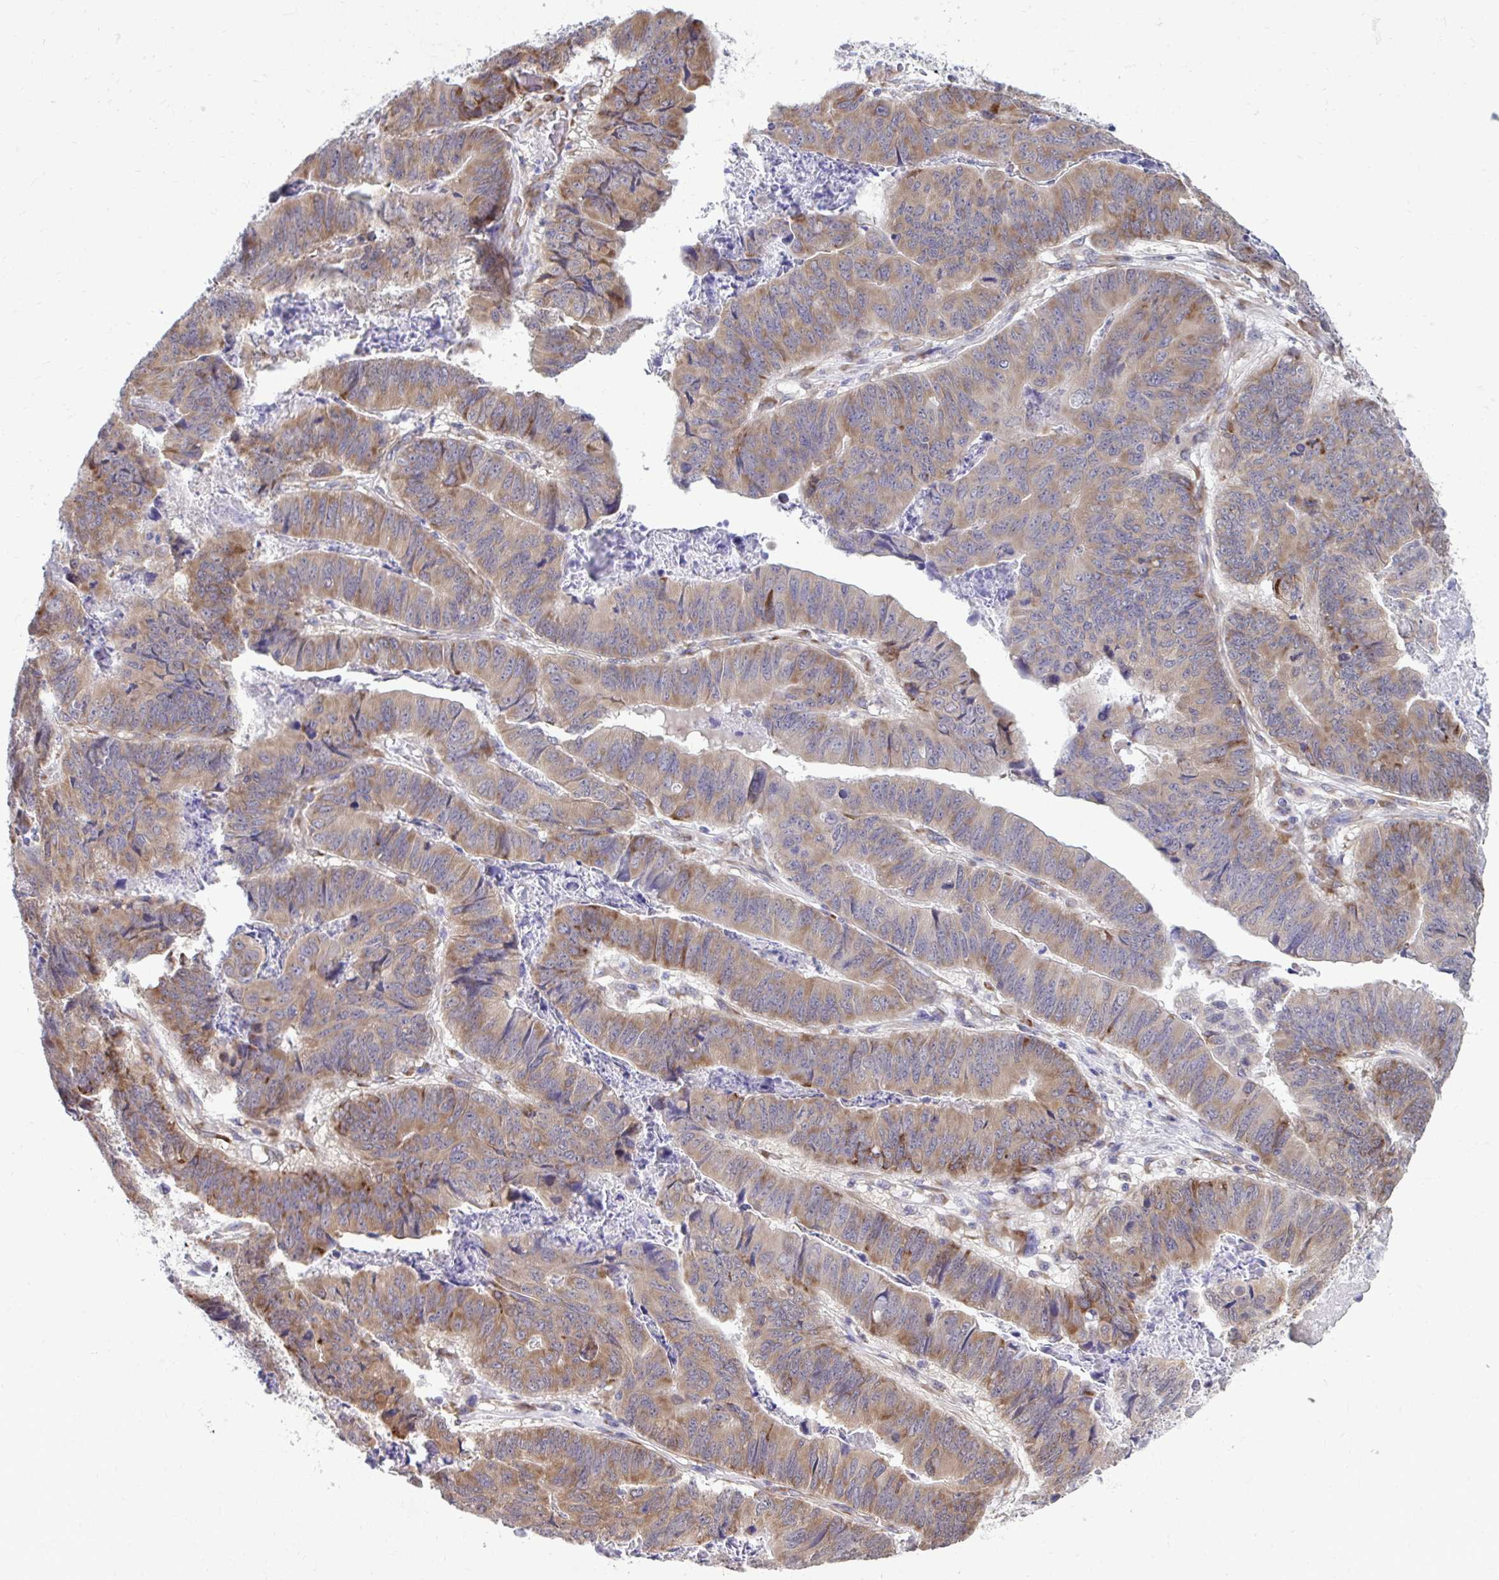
{"staining": {"intensity": "moderate", "quantity": ">75%", "location": "cytoplasmic/membranous"}, "tissue": "stomach cancer", "cell_type": "Tumor cells", "image_type": "cancer", "snomed": [{"axis": "morphology", "description": "Adenocarcinoma, NOS"}, {"axis": "topography", "description": "Stomach, lower"}], "caption": "Immunohistochemistry (DAB) staining of human stomach adenocarcinoma demonstrates moderate cytoplasmic/membranous protein expression in about >75% of tumor cells.", "gene": "SELENON", "patient": {"sex": "male", "age": 77}}